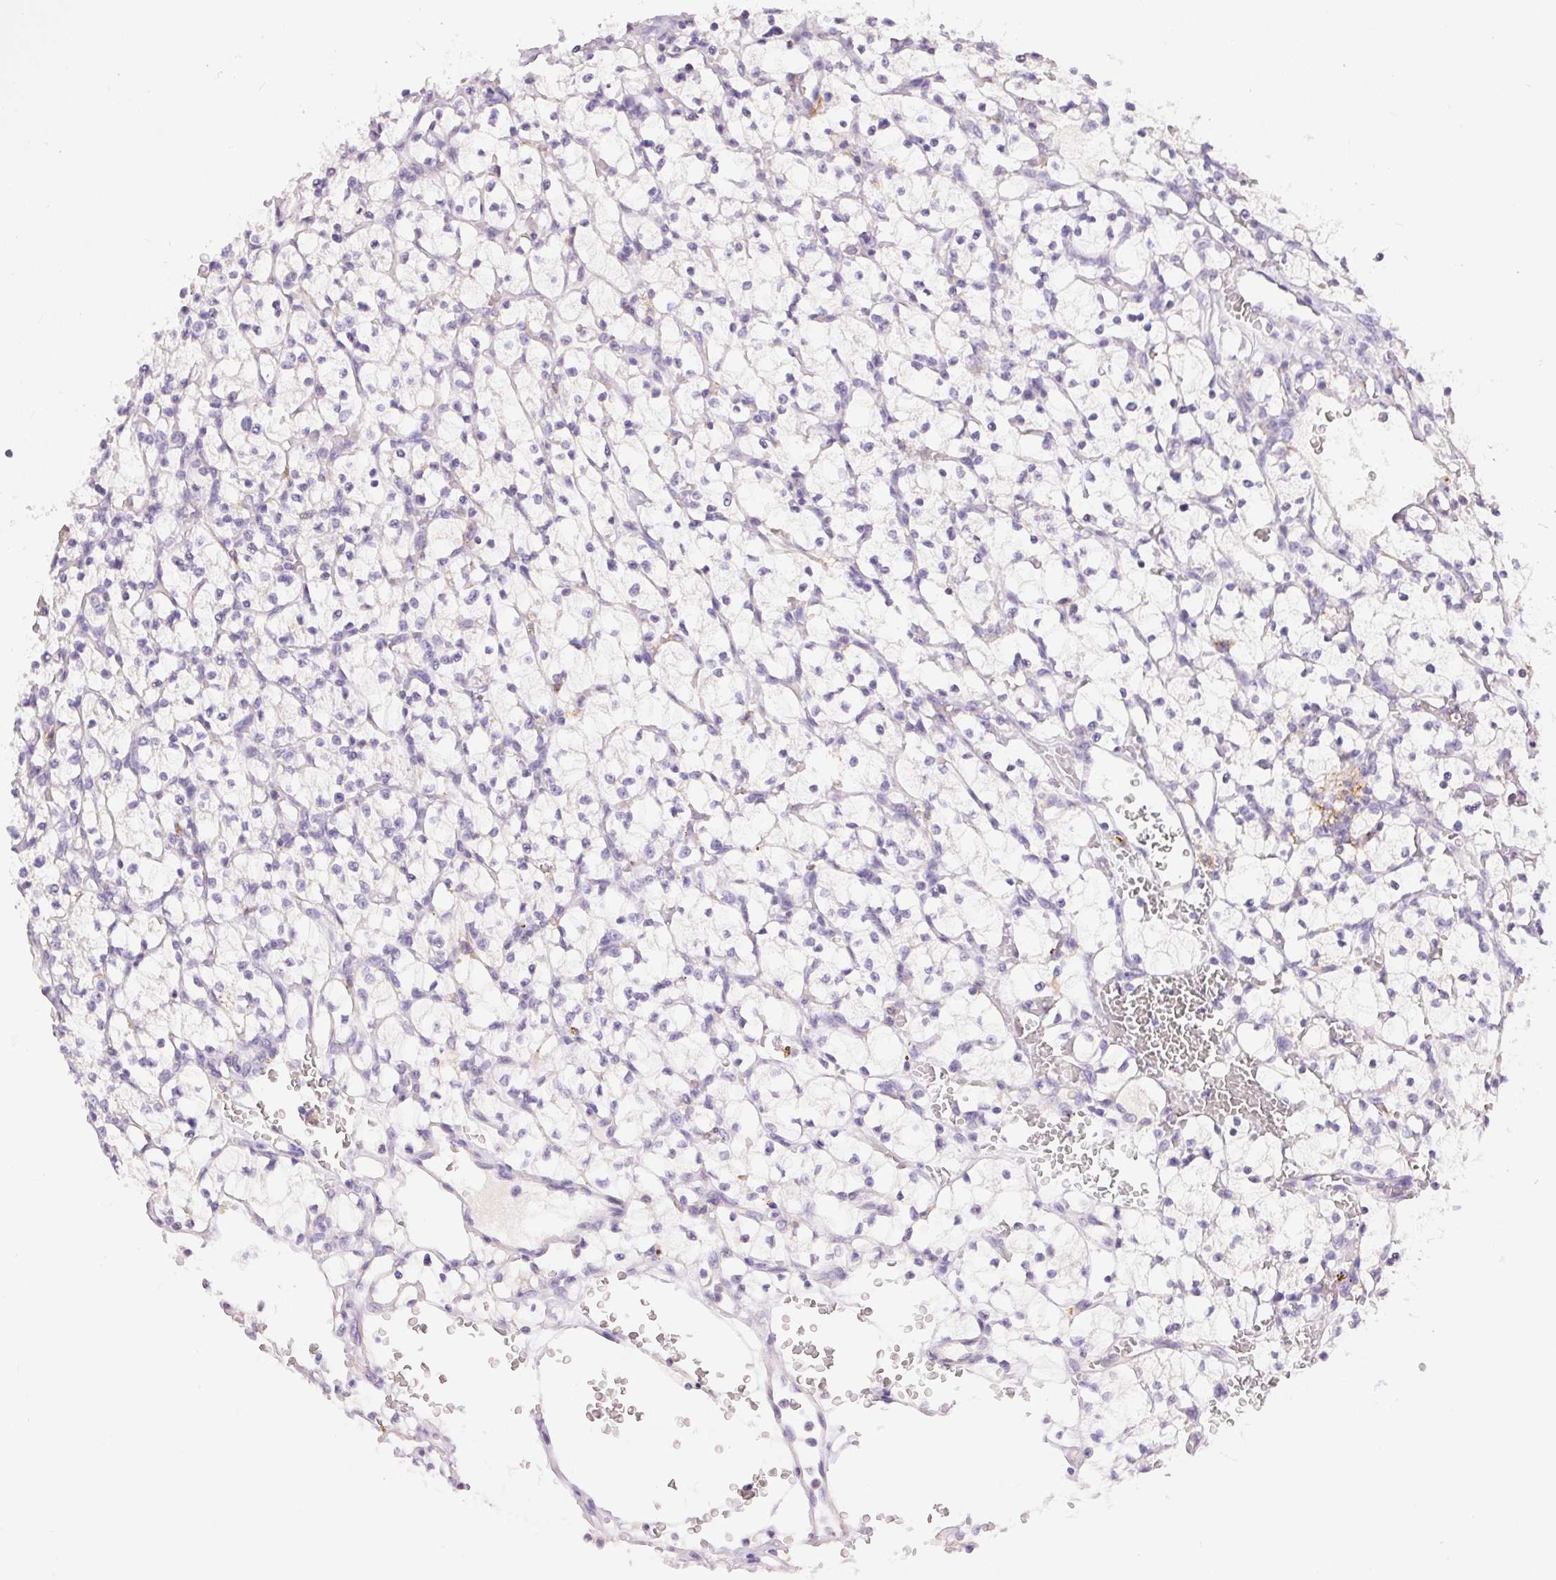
{"staining": {"intensity": "negative", "quantity": "none", "location": "none"}, "tissue": "renal cancer", "cell_type": "Tumor cells", "image_type": "cancer", "snomed": [{"axis": "morphology", "description": "Adenocarcinoma, NOS"}, {"axis": "topography", "description": "Kidney"}], "caption": "High power microscopy histopathology image of an IHC image of renal cancer, revealing no significant staining in tumor cells.", "gene": "PNLIPRP3", "patient": {"sex": "female", "age": 64}}